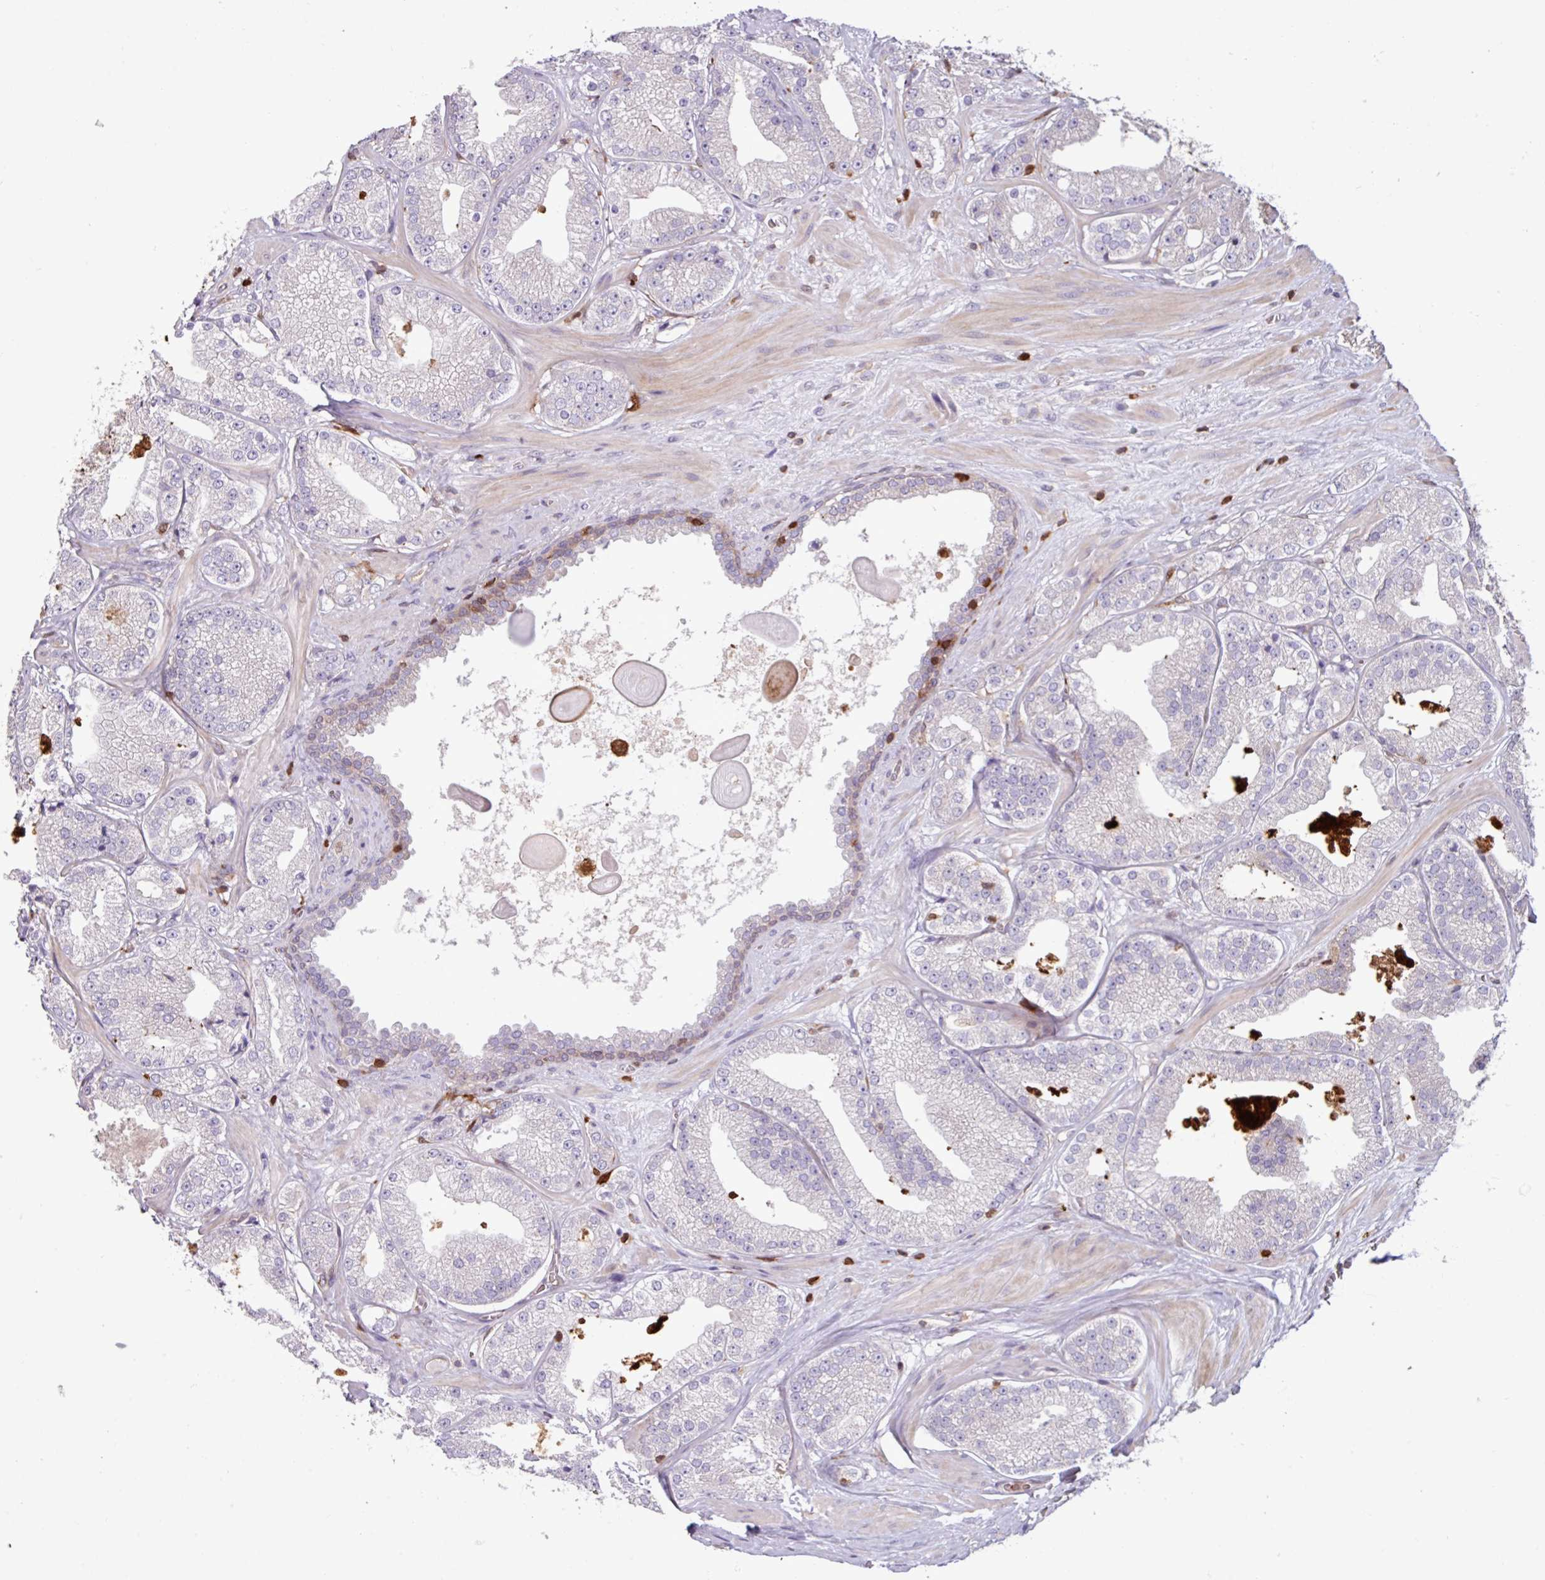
{"staining": {"intensity": "negative", "quantity": "none", "location": "none"}, "tissue": "prostate cancer", "cell_type": "Tumor cells", "image_type": "cancer", "snomed": [{"axis": "morphology", "description": "Adenocarcinoma, High grade"}, {"axis": "topography", "description": "Prostate"}], "caption": "A micrograph of human prostate high-grade adenocarcinoma is negative for staining in tumor cells.", "gene": "SEC61G", "patient": {"sex": "male", "age": 68}}